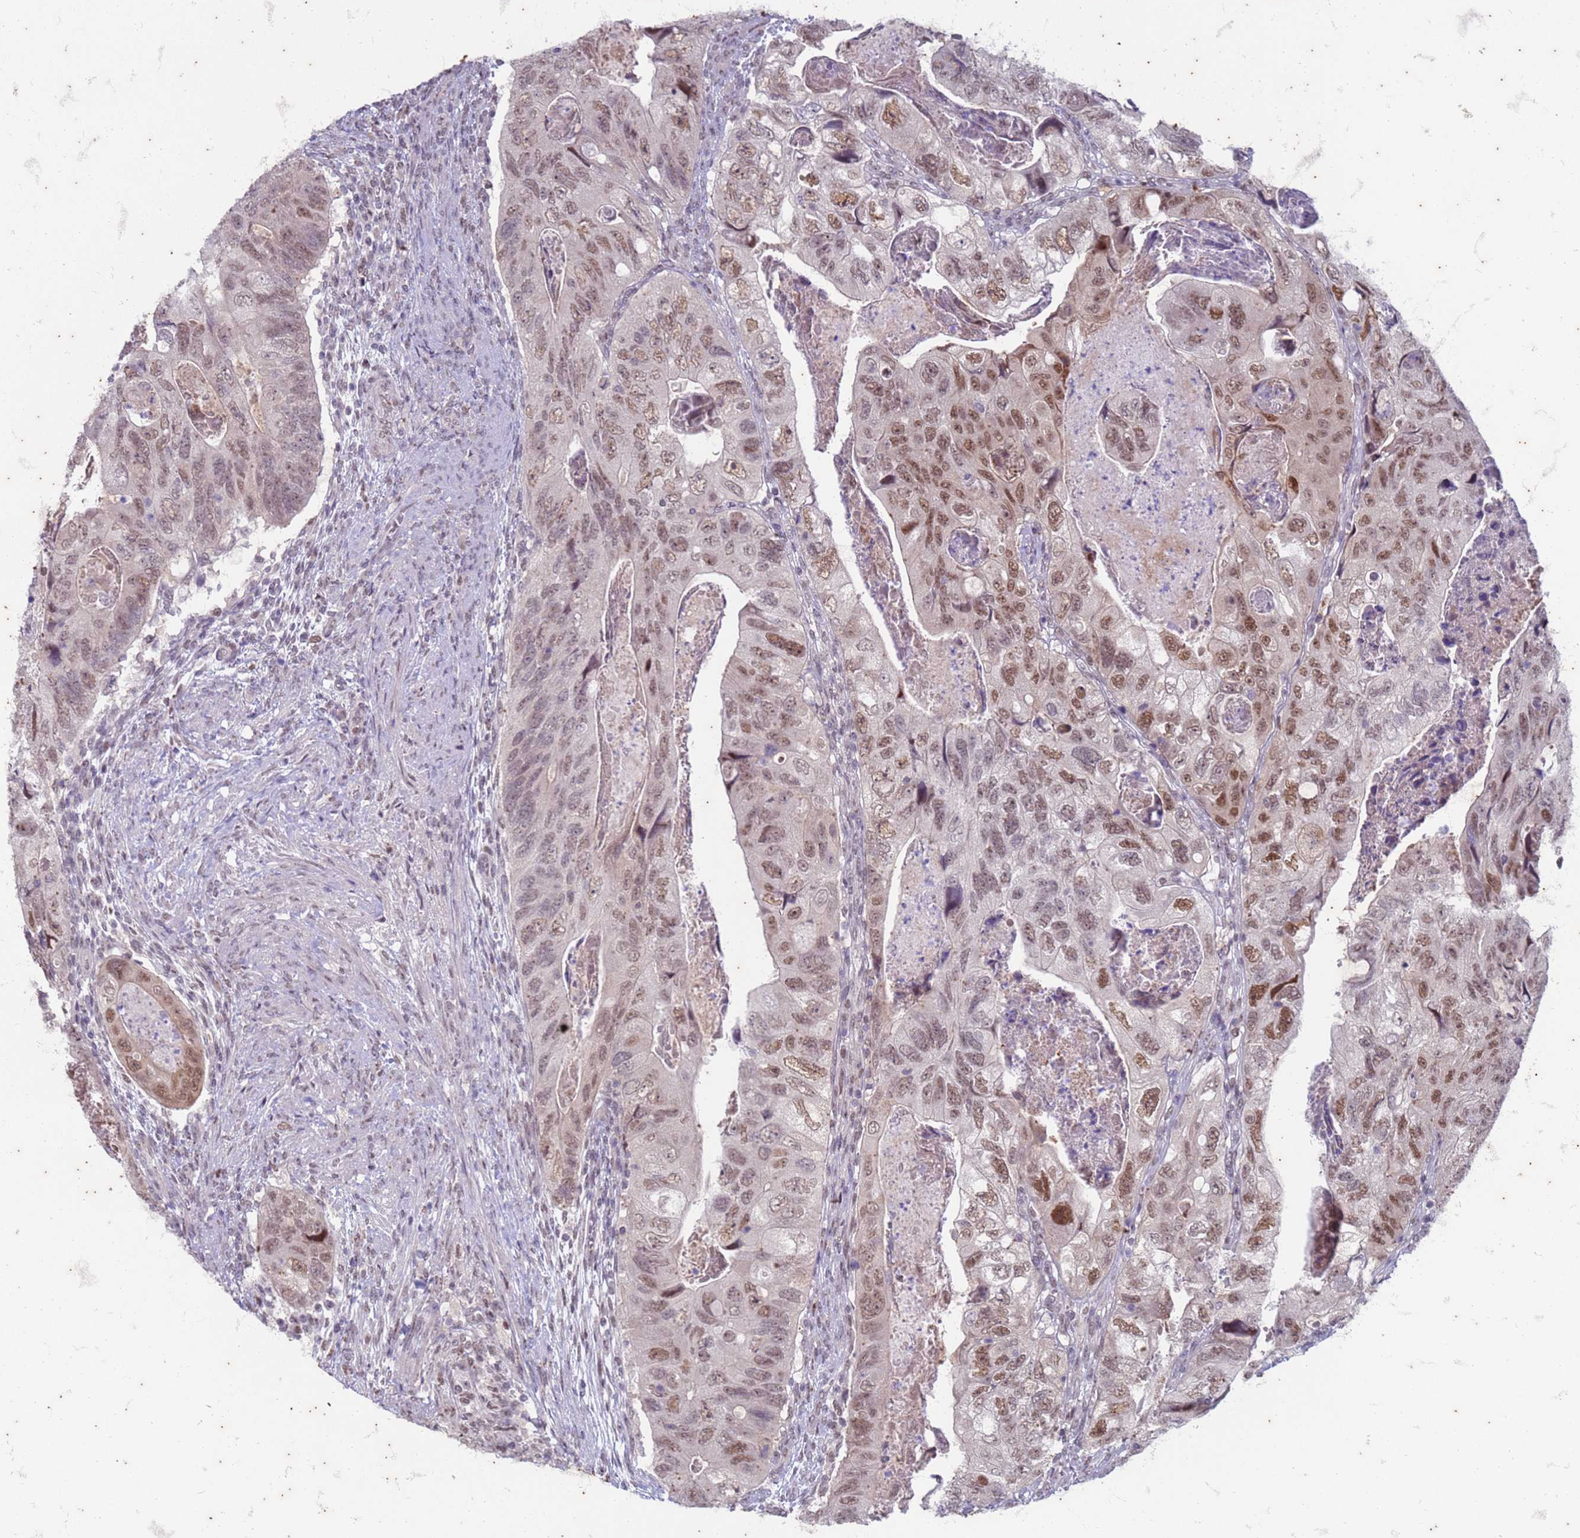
{"staining": {"intensity": "moderate", "quantity": "25%-75%", "location": "nuclear"}, "tissue": "colorectal cancer", "cell_type": "Tumor cells", "image_type": "cancer", "snomed": [{"axis": "morphology", "description": "Adenocarcinoma, NOS"}, {"axis": "topography", "description": "Rectum"}], "caption": "Approximately 25%-75% of tumor cells in human colorectal adenocarcinoma show moderate nuclear protein staining as visualized by brown immunohistochemical staining.", "gene": "TRMT6", "patient": {"sex": "male", "age": 63}}